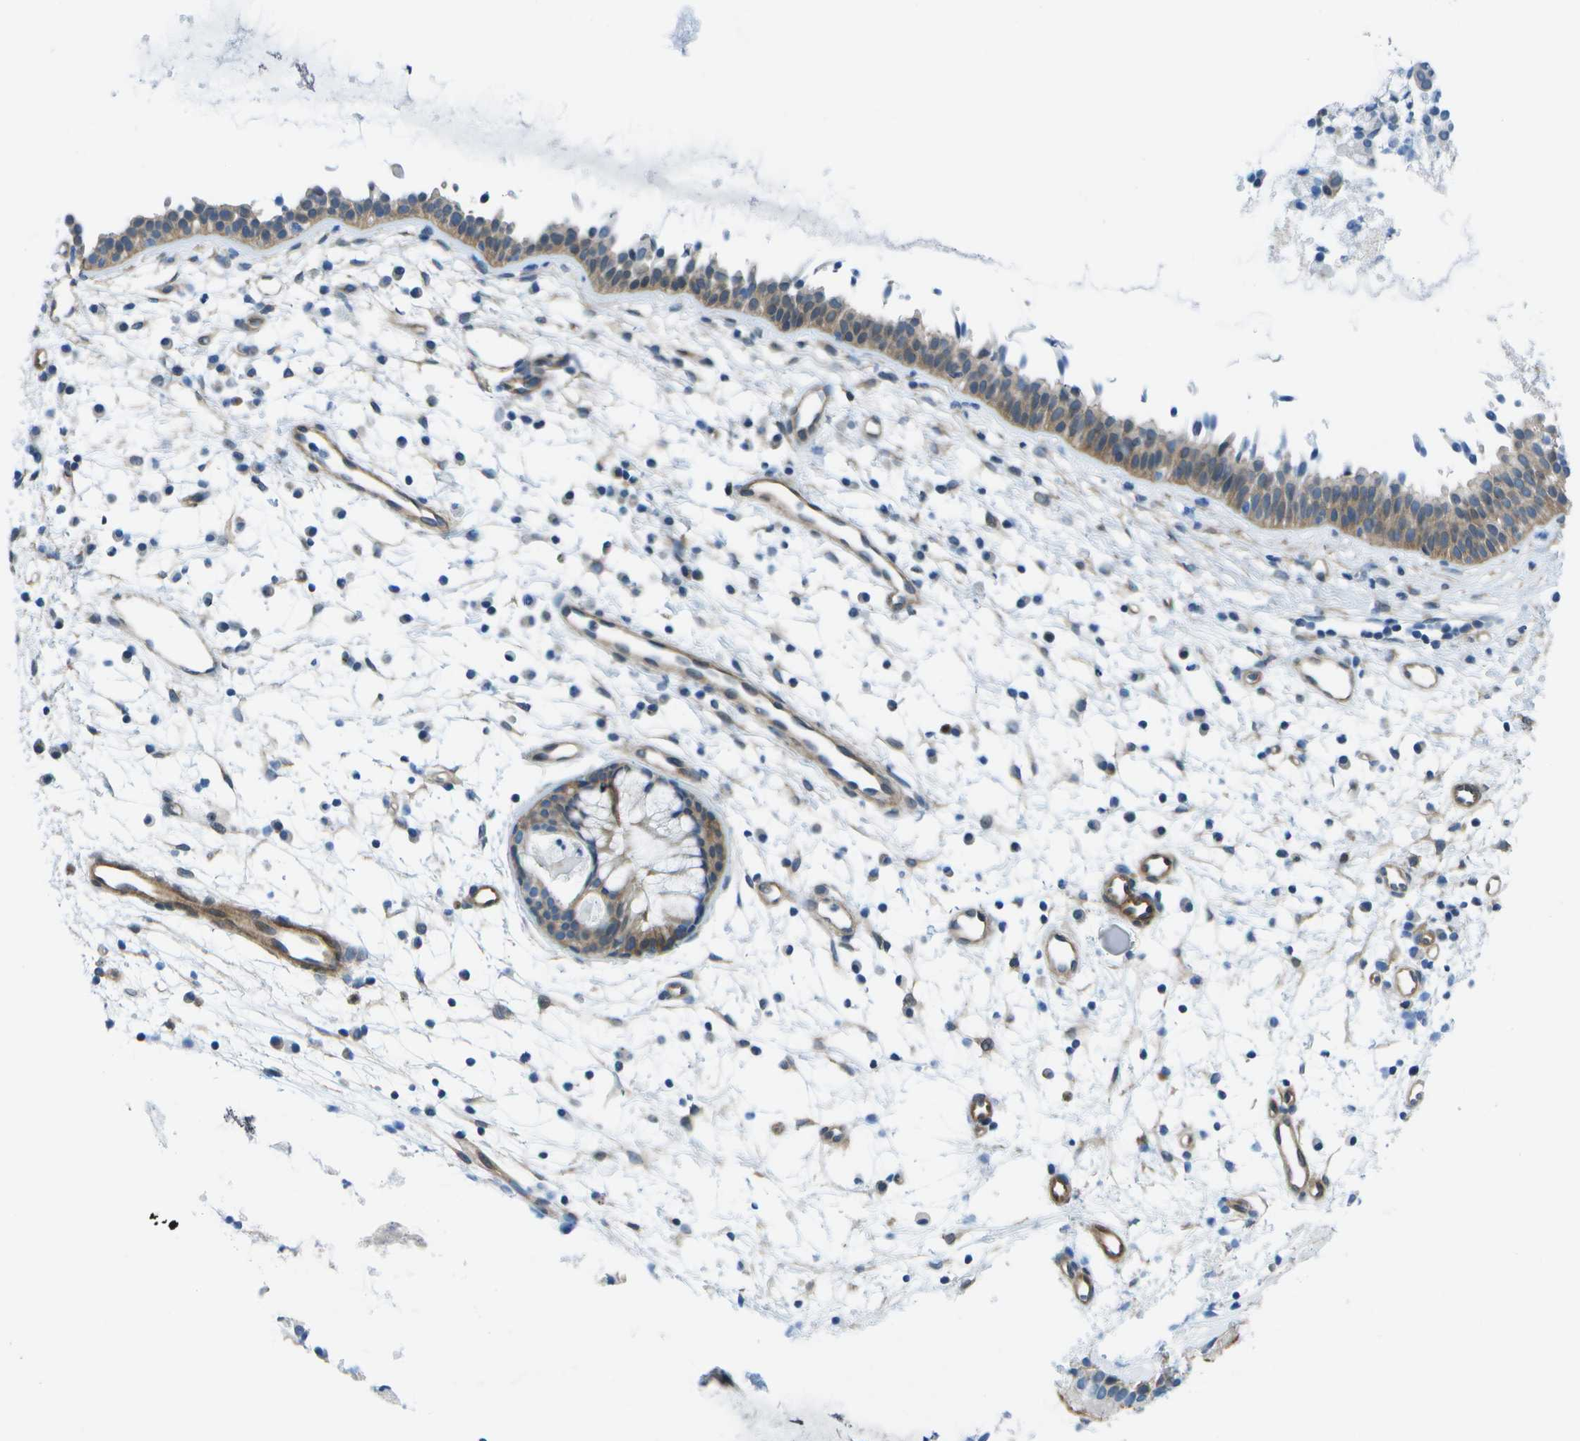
{"staining": {"intensity": "moderate", "quantity": "25%-75%", "location": "cytoplasmic/membranous"}, "tissue": "nasopharynx", "cell_type": "Respiratory epithelial cells", "image_type": "normal", "snomed": [{"axis": "morphology", "description": "Normal tissue, NOS"}, {"axis": "topography", "description": "Nasopharynx"}], "caption": "Nasopharynx stained with a protein marker demonstrates moderate staining in respiratory epithelial cells.", "gene": "SORBS3", "patient": {"sex": "male", "age": 21}}